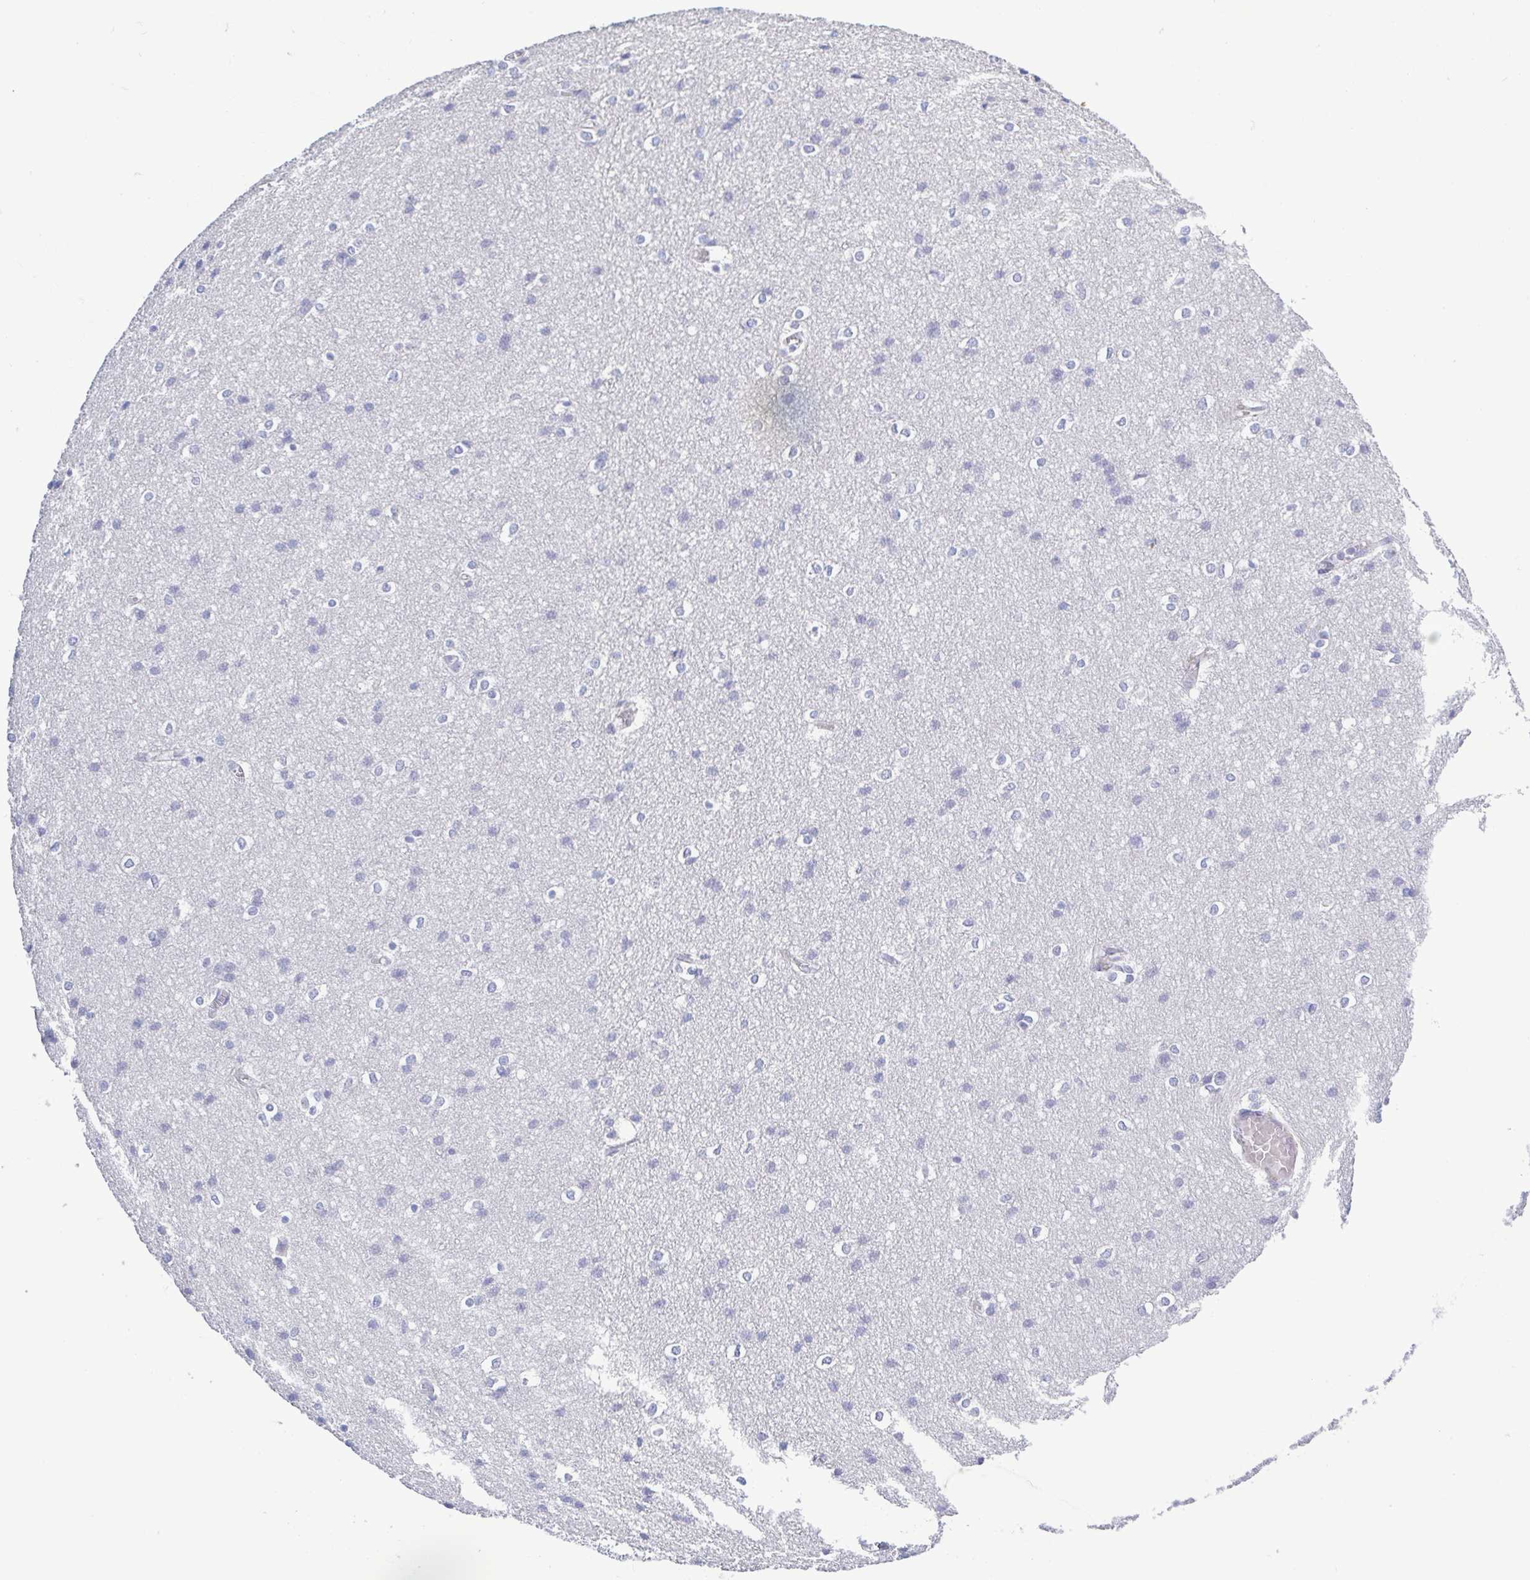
{"staining": {"intensity": "negative", "quantity": "none", "location": "none"}, "tissue": "cerebral cortex", "cell_type": "Endothelial cells", "image_type": "normal", "snomed": [{"axis": "morphology", "description": "Normal tissue, NOS"}, {"axis": "topography", "description": "Cerebral cortex"}], "caption": "Immunohistochemistry (IHC) micrograph of unremarkable cerebral cortex stained for a protein (brown), which demonstrates no expression in endothelial cells. The staining is performed using DAB (3,3'-diaminobenzidine) brown chromogen with nuclei counter-stained in using hematoxylin.", "gene": "TEX12", "patient": {"sex": "male", "age": 37}}